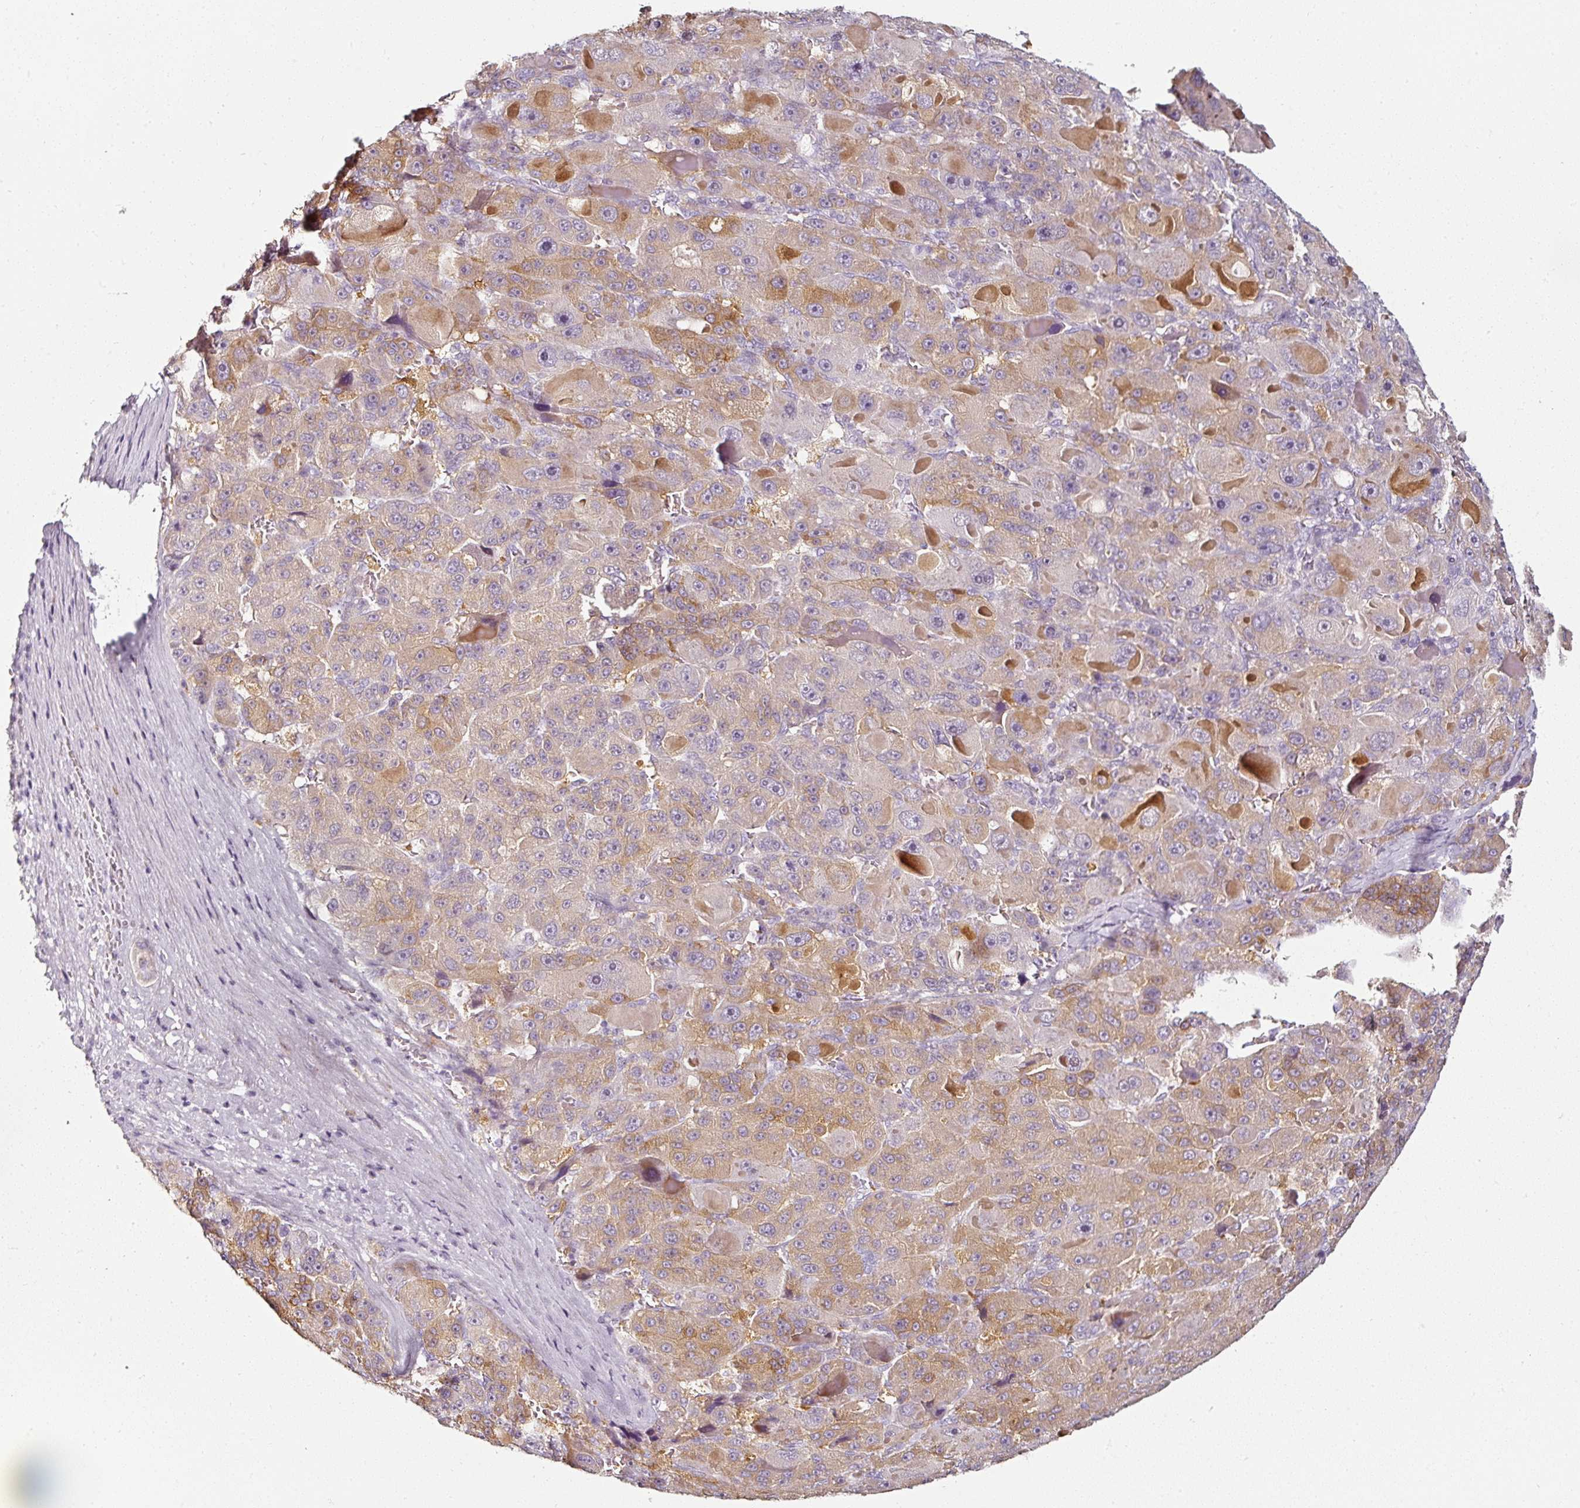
{"staining": {"intensity": "moderate", "quantity": "25%-75%", "location": "cytoplasmic/membranous"}, "tissue": "liver cancer", "cell_type": "Tumor cells", "image_type": "cancer", "snomed": [{"axis": "morphology", "description": "Carcinoma, Hepatocellular, NOS"}, {"axis": "topography", "description": "Liver"}], "caption": "Liver cancer (hepatocellular carcinoma) stained with a protein marker exhibits moderate staining in tumor cells.", "gene": "CAP2", "patient": {"sex": "male", "age": 76}}